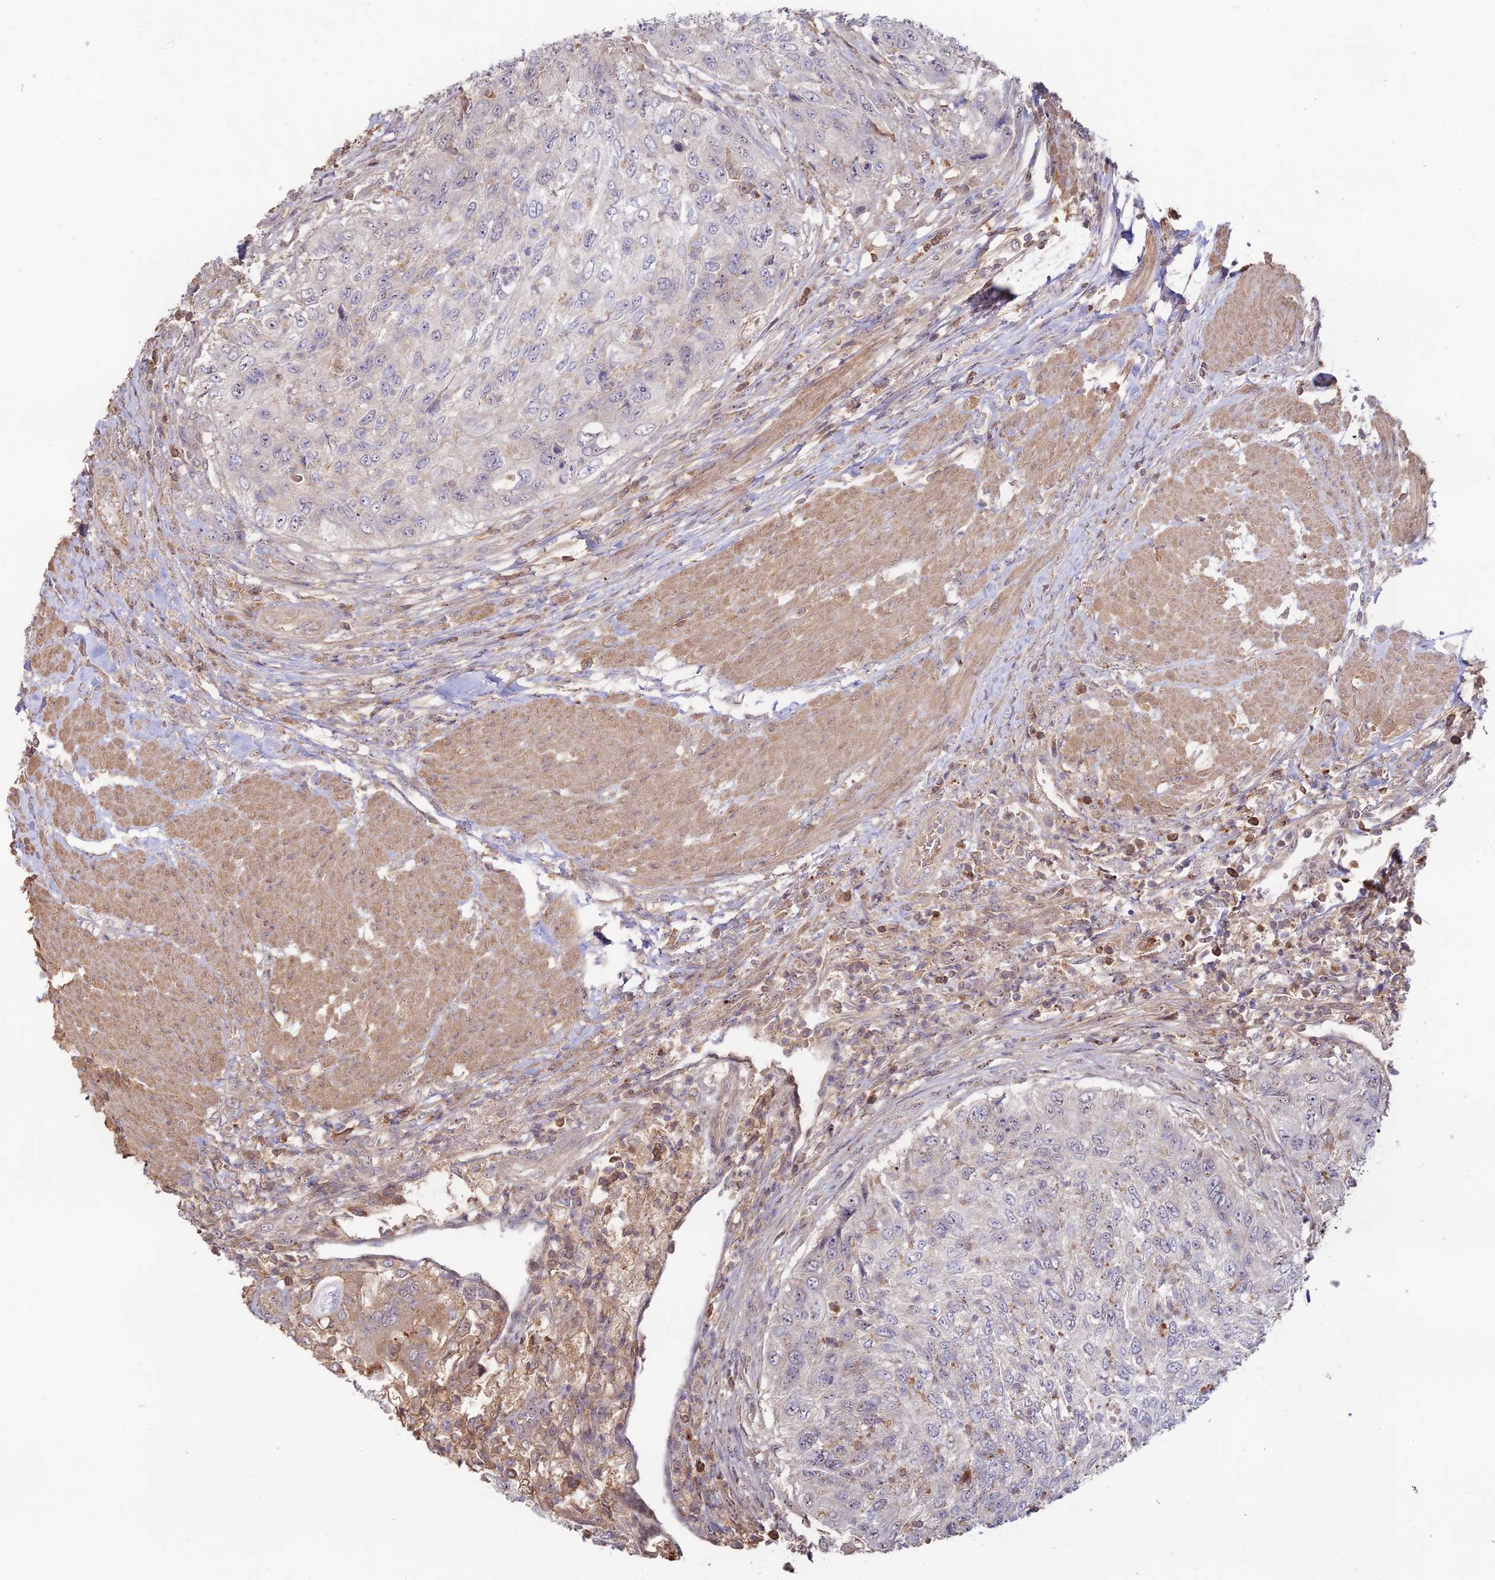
{"staining": {"intensity": "negative", "quantity": "none", "location": "none"}, "tissue": "urothelial cancer", "cell_type": "Tumor cells", "image_type": "cancer", "snomed": [{"axis": "morphology", "description": "Urothelial carcinoma, High grade"}, {"axis": "topography", "description": "Urinary bladder"}], "caption": "Tumor cells are negative for protein expression in human urothelial cancer.", "gene": "CLCF1", "patient": {"sex": "female", "age": 60}}